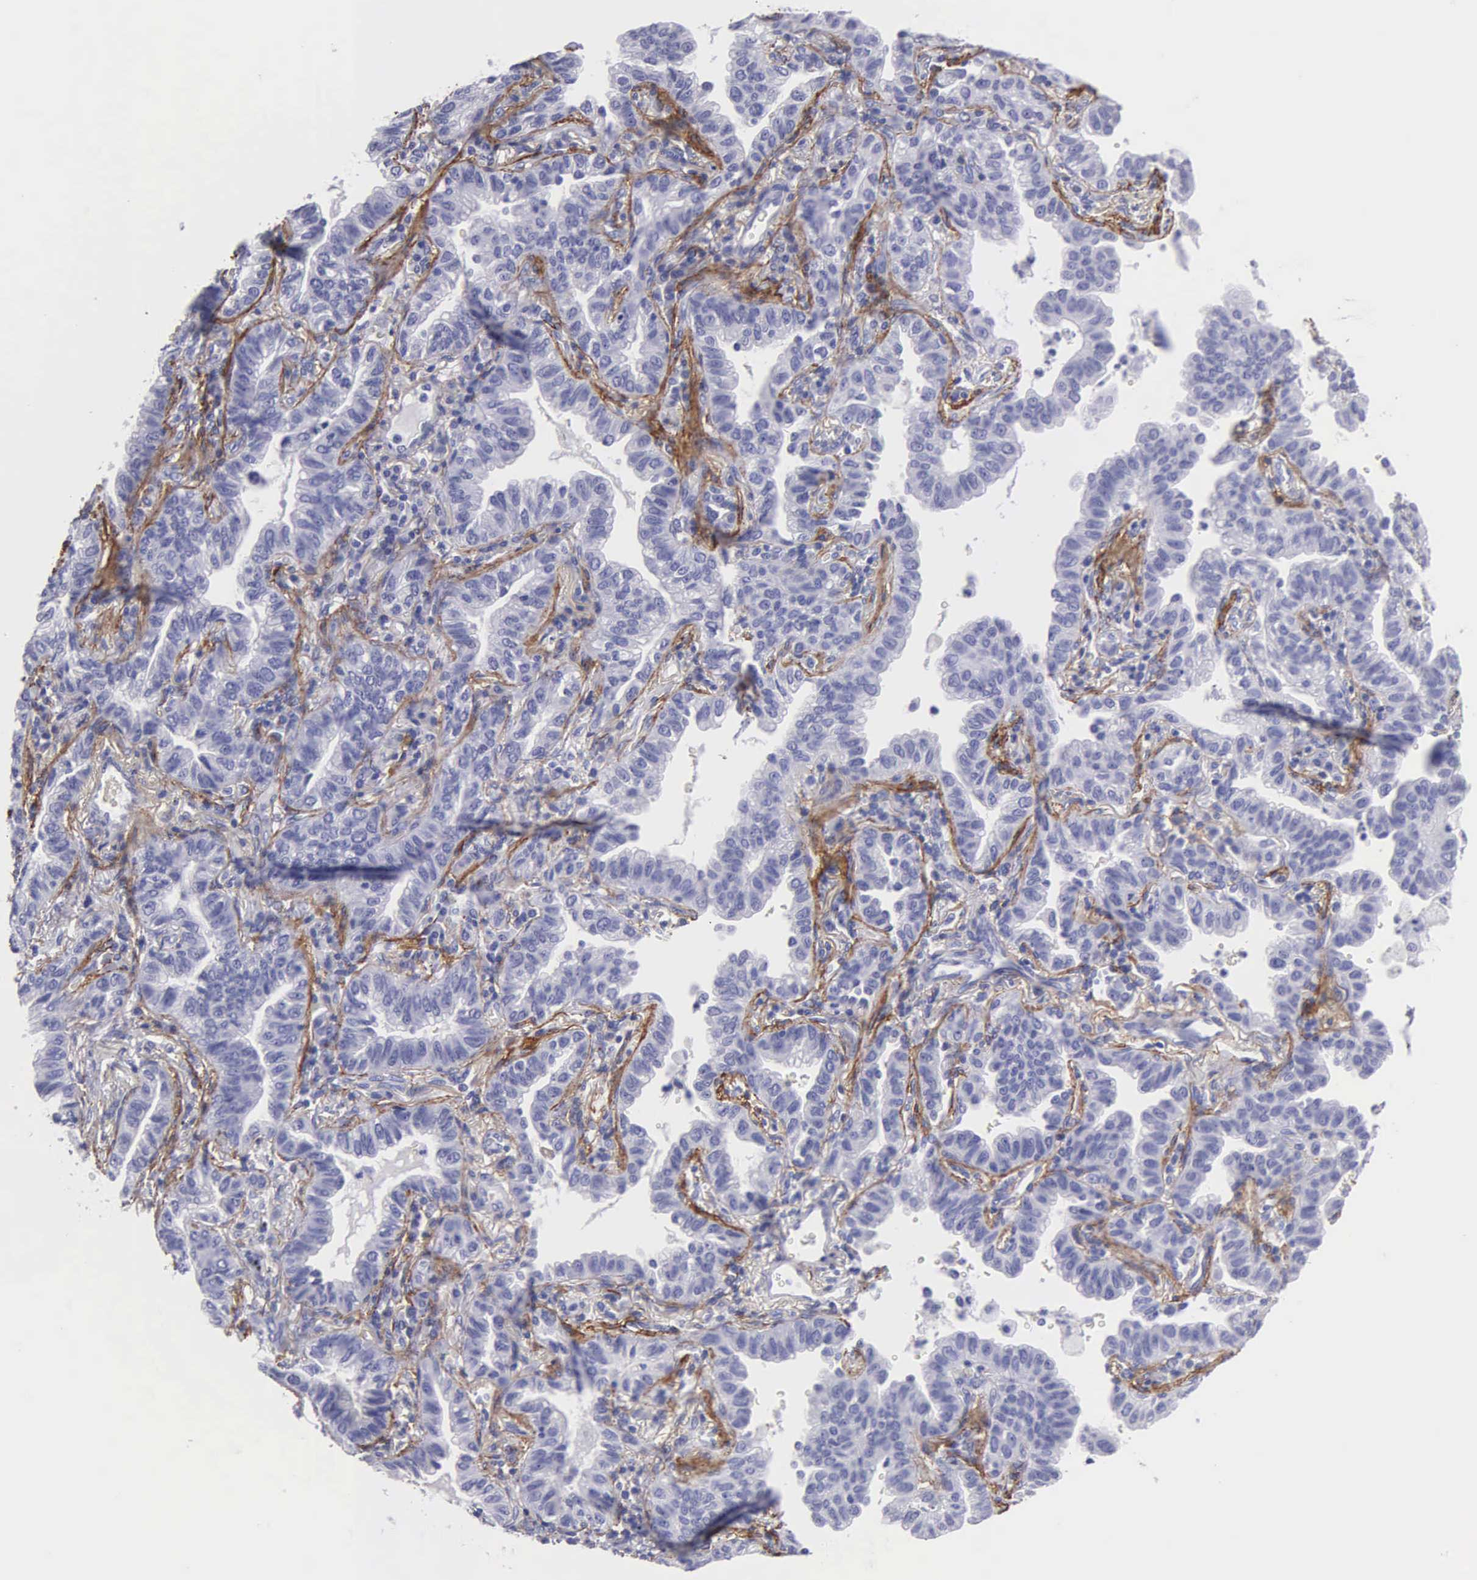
{"staining": {"intensity": "negative", "quantity": "none", "location": "none"}, "tissue": "lung cancer", "cell_type": "Tumor cells", "image_type": "cancer", "snomed": [{"axis": "morphology", "description": "Adenocarcinoma, NOS"}, {"axis": "topography", "description": "Lung"}], "caption": "The immunohistochemistry (IHC) histopathology image has no significant staining in tumor cells of lung cancer tissue.", "gene": "FBLN5", "patient": {"sex": "female", "age": 50}}